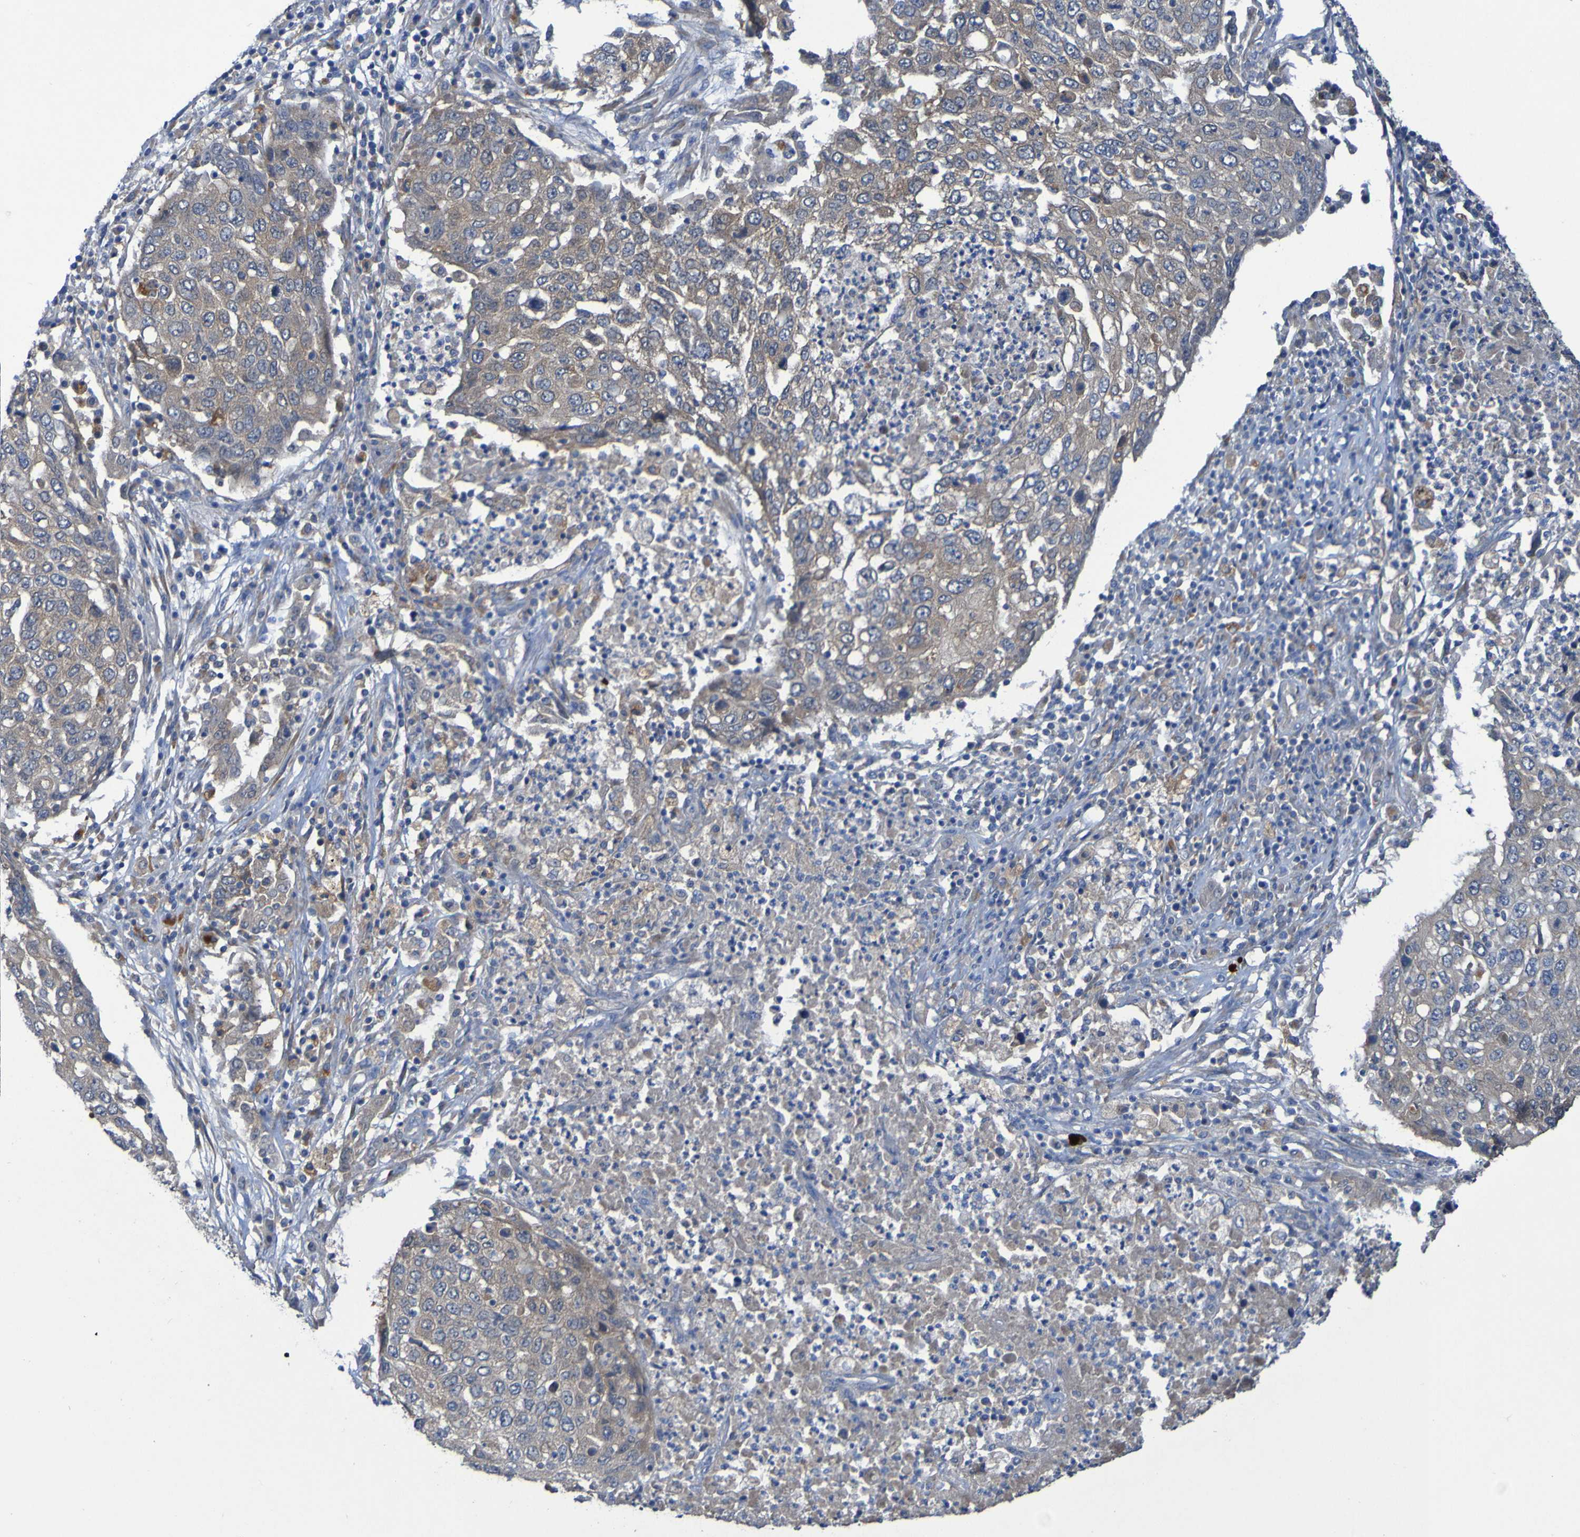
{"staining": {"intensity": "weak", "quantity": "25%-75%", "location": "cytoplasmic/membranous"}, "tissue": "lung cancer", "cell_type": "Tumor cells", "image_type": "cancer", "snomed": [{"axis": "morphology", "description": "Squamous cell carcinoma, NOS"}, {"axis": "topography", "description": "Lung"}], "caption": "Protein analysis of squamous cell carcinoma (lung) tissue exhibits weak cytoplasmic/membranous positivity in about 25%-75% of tumor cells.", "gene": "ARHGEF16", "patient": {"sex": "female", "age": 63}}